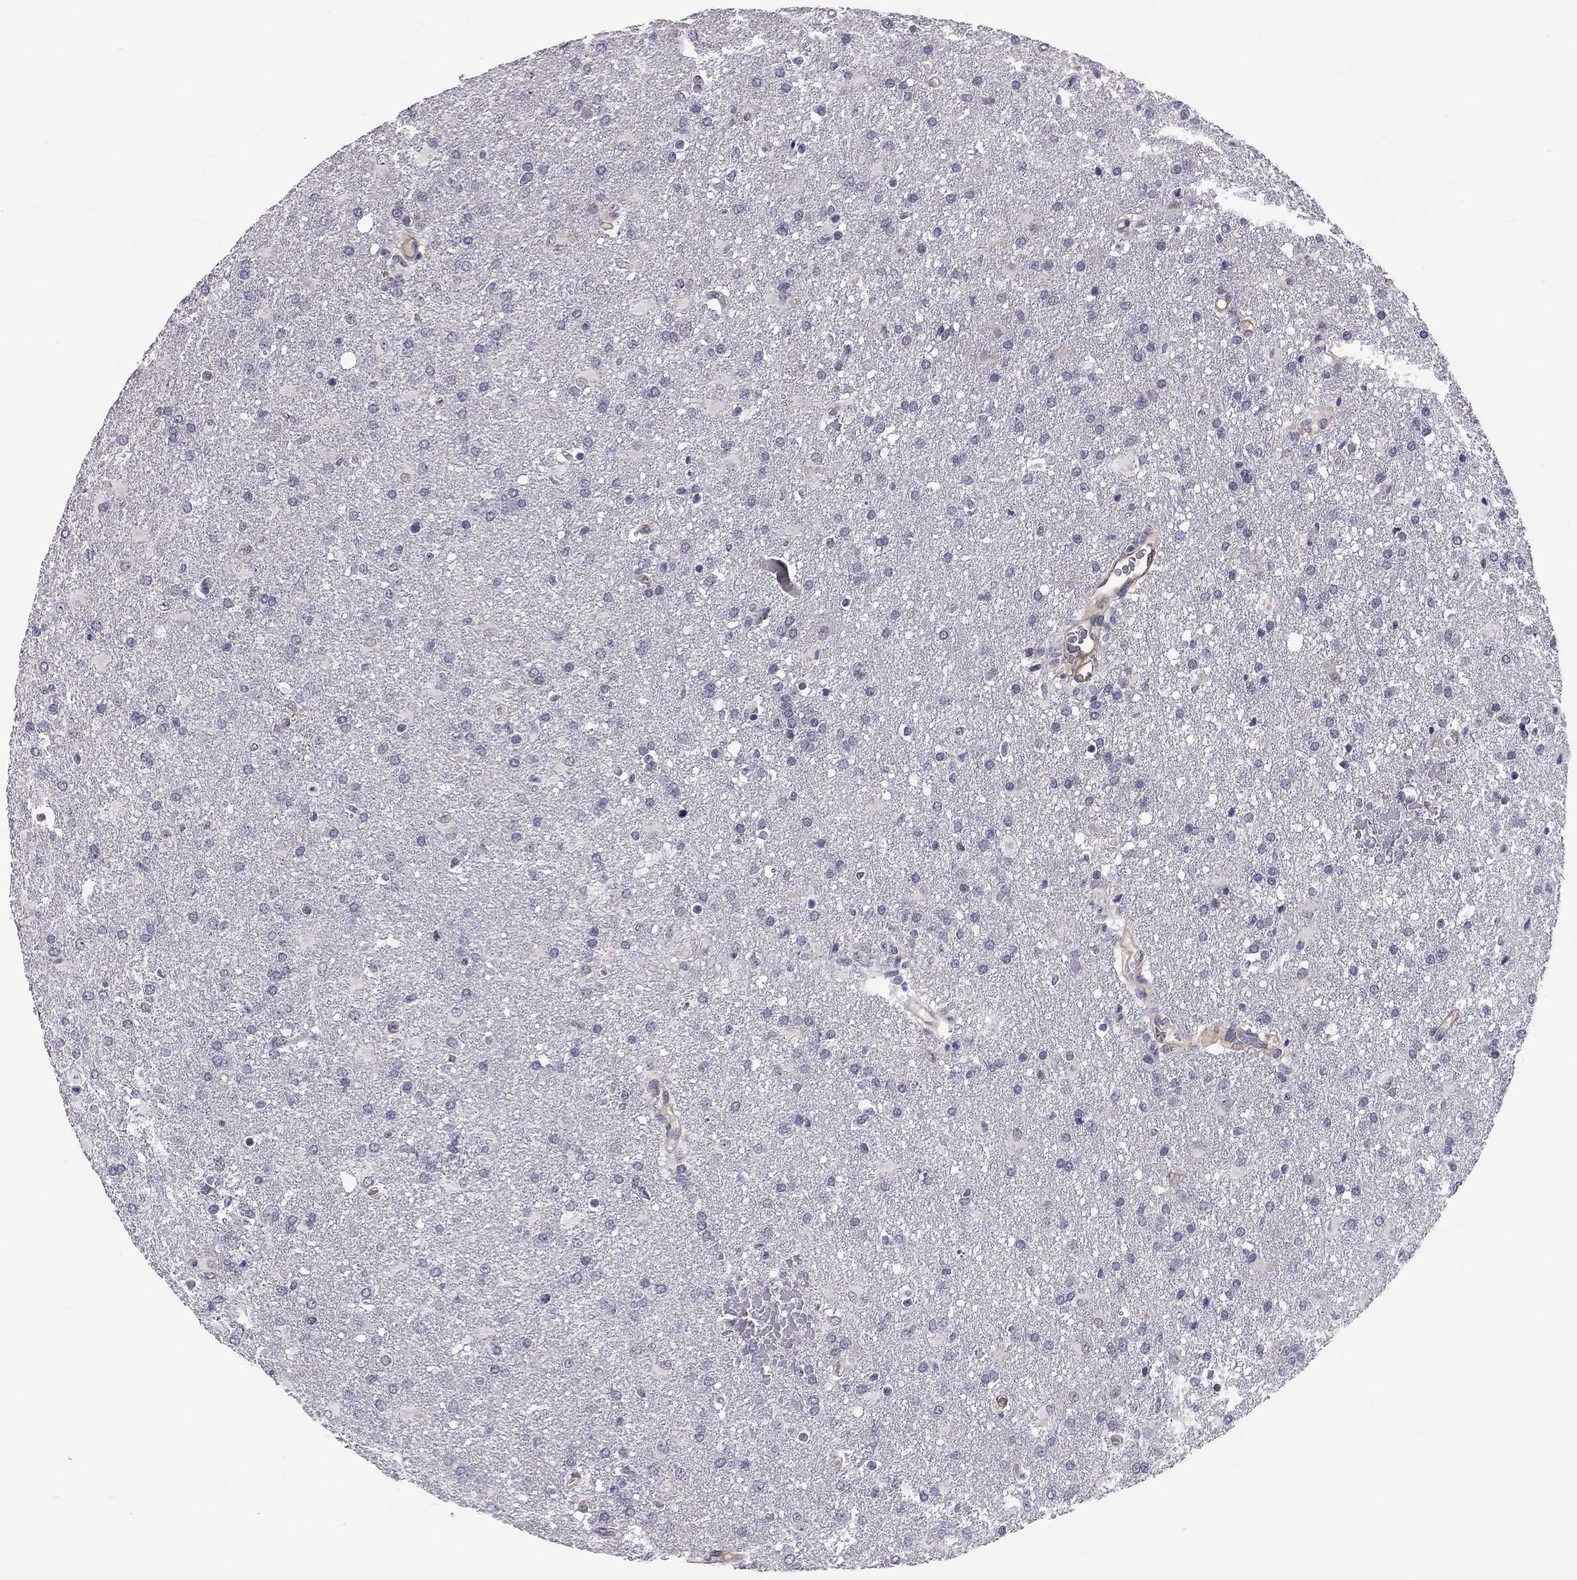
{"staining": {"intensity": "negative", "quantity": "none", "location": "none"}, "tissue": "glioma", "cell_type": "Tumor cells", "image_type": "cancer", "snomed": [{"axis": "morphology", "description": "Glioma, malignant, High grade"}, {"axis": "topography", "description": "Brain"}], "caption": "Photomicrograph shows no significant protein positivity in tumor cells of malignant glioma (high-grade).", "gene": "GJB4", "patient": {"sex": "male", "age": 68}}